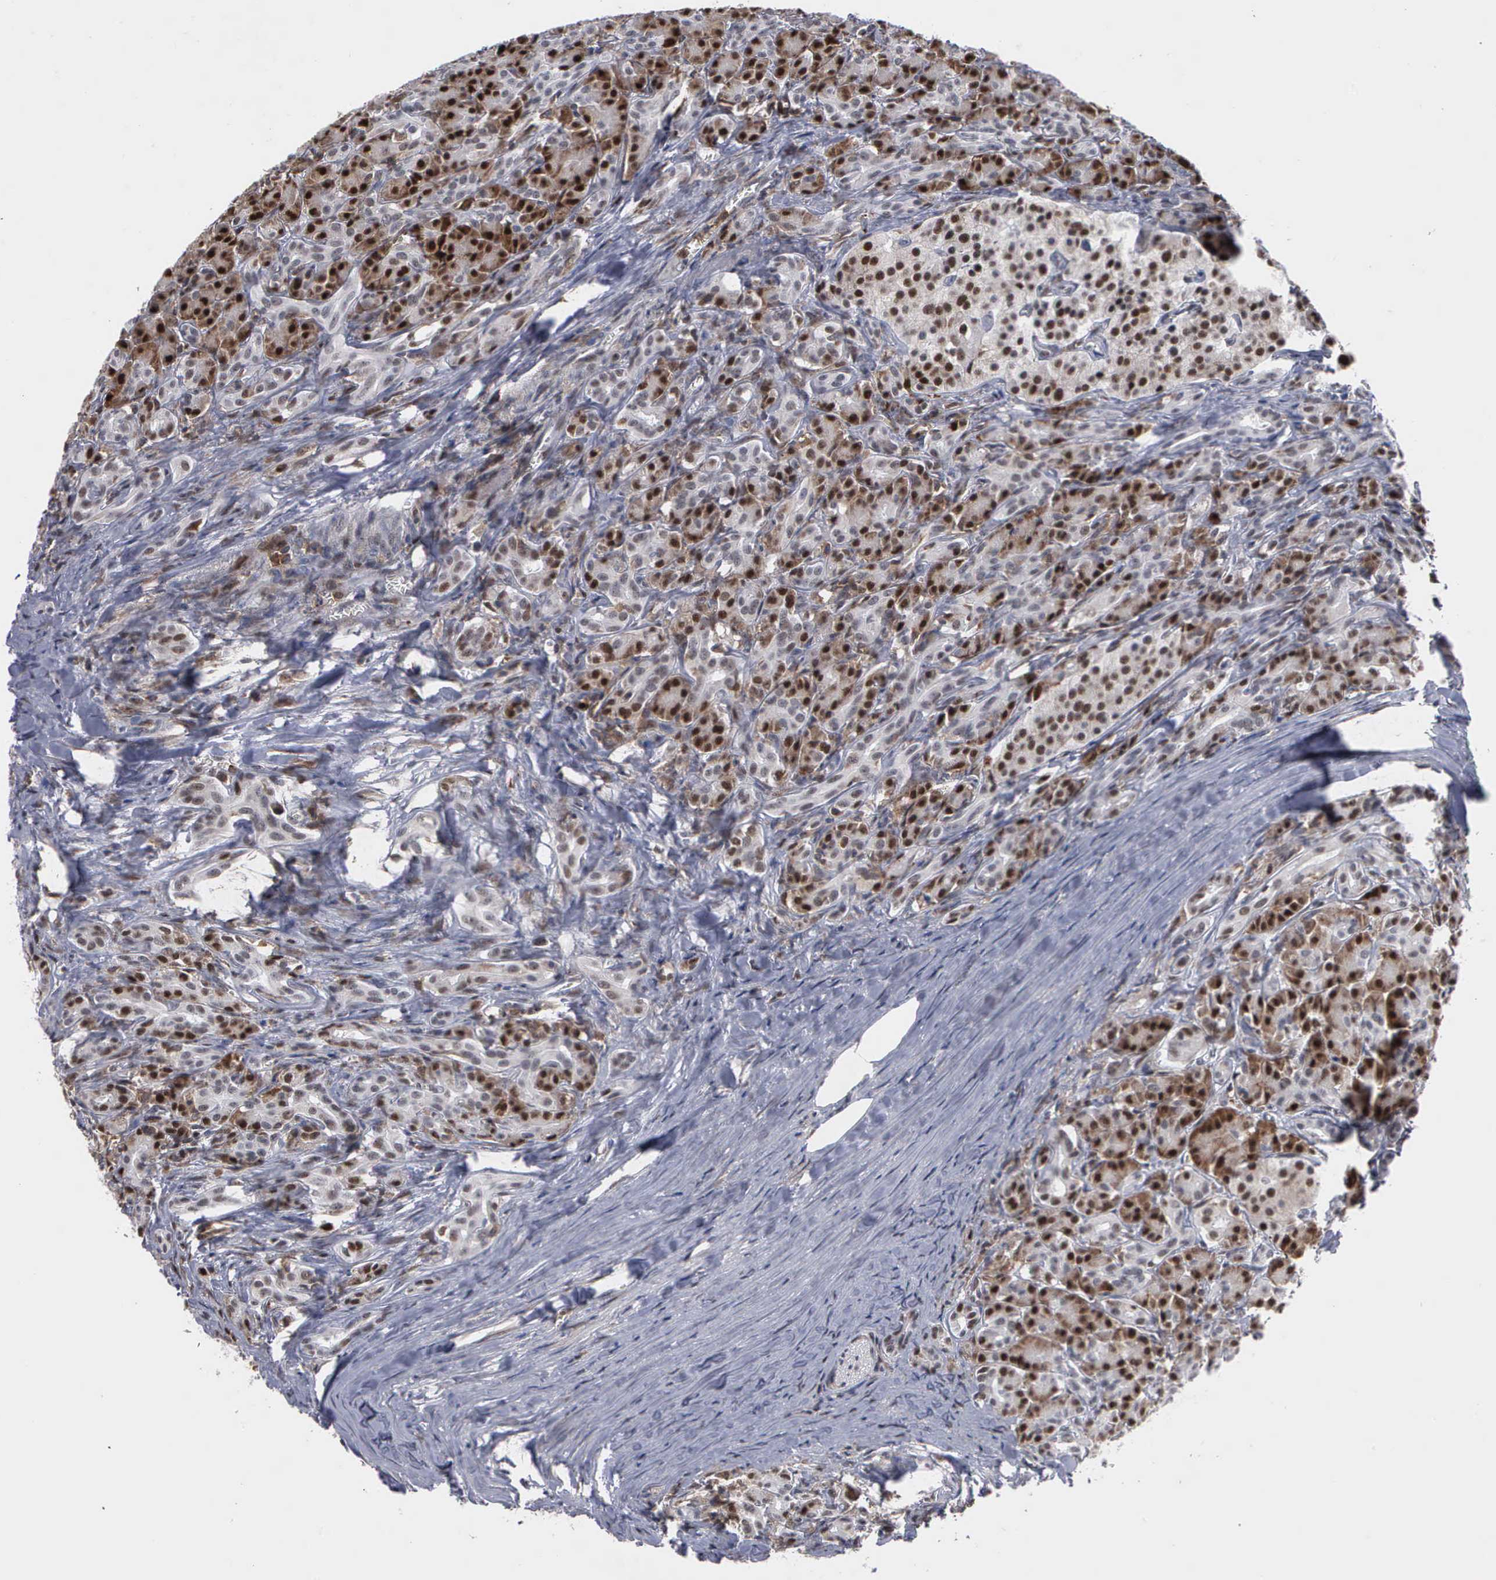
{"staining": {"intensity": "strong", "quantity": "25%-75%", "location": "nuclear"}, "tissue": "pancreas", "cell_type": "Exocrine glandular cells", "image_type": "normal", "snomed": [{"axis": "morphology", "description": "Normal tissue, NOS"}, {"axis": "topography", "description": "Lymph node"}, {"axis": "topography", "description": "Pancreas"}], "caption": "DAB immunohistochemical staining of unremarkable human pancreas reveals strong nuclear protein staining in approximately 25%-75% of exocrine glandular cells.", "gene": "TRMT5", "patient": {"sex": "male", "age": 59}}